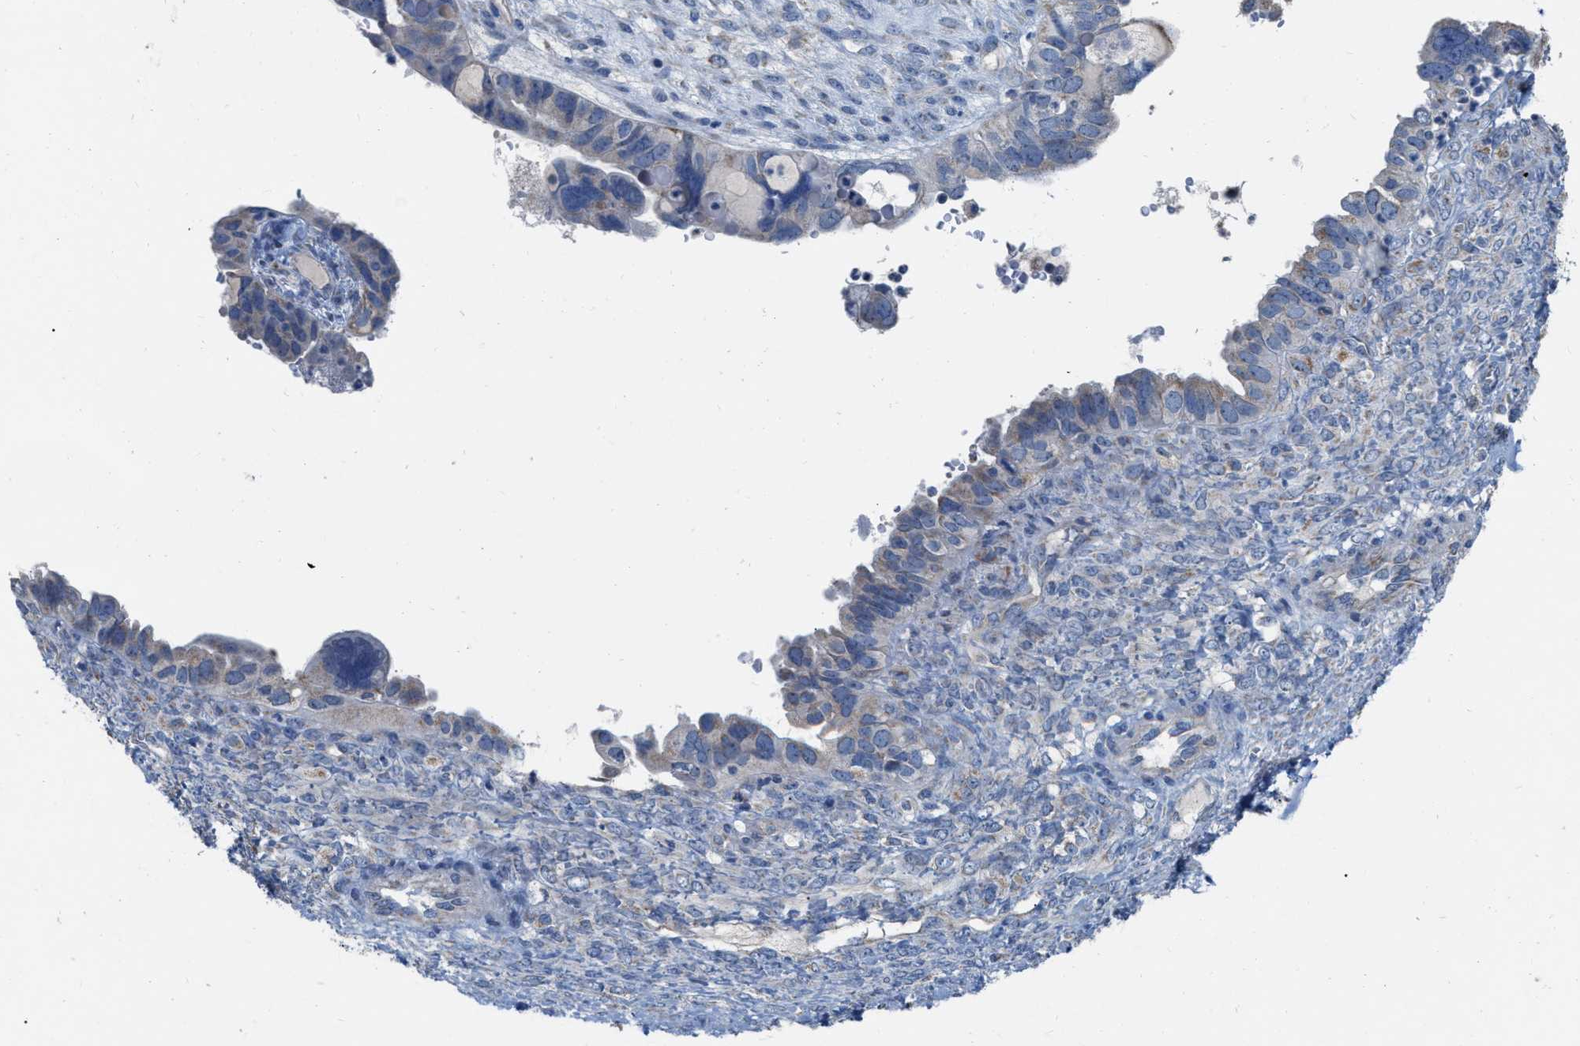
{"staining": {"intensity": "negative", "quantity": "none", "location": "none"}, "tissue": "ovarian cancer", "cell_type": "Tumor cells", "image_type": "cancer", "snomed": [{"axis": "morphology", "description": "Cystadenocarcinoma, serous, NOS"}, {"axis": "topography", "description": "Ovary"}], "caption": "Micrograph shows no protein positivity in tumor cells of serous cystadenocarcinoma (ovarian) tissue.", "gene": "DDX56", "patient": {"sex": "female", "age": 79}}